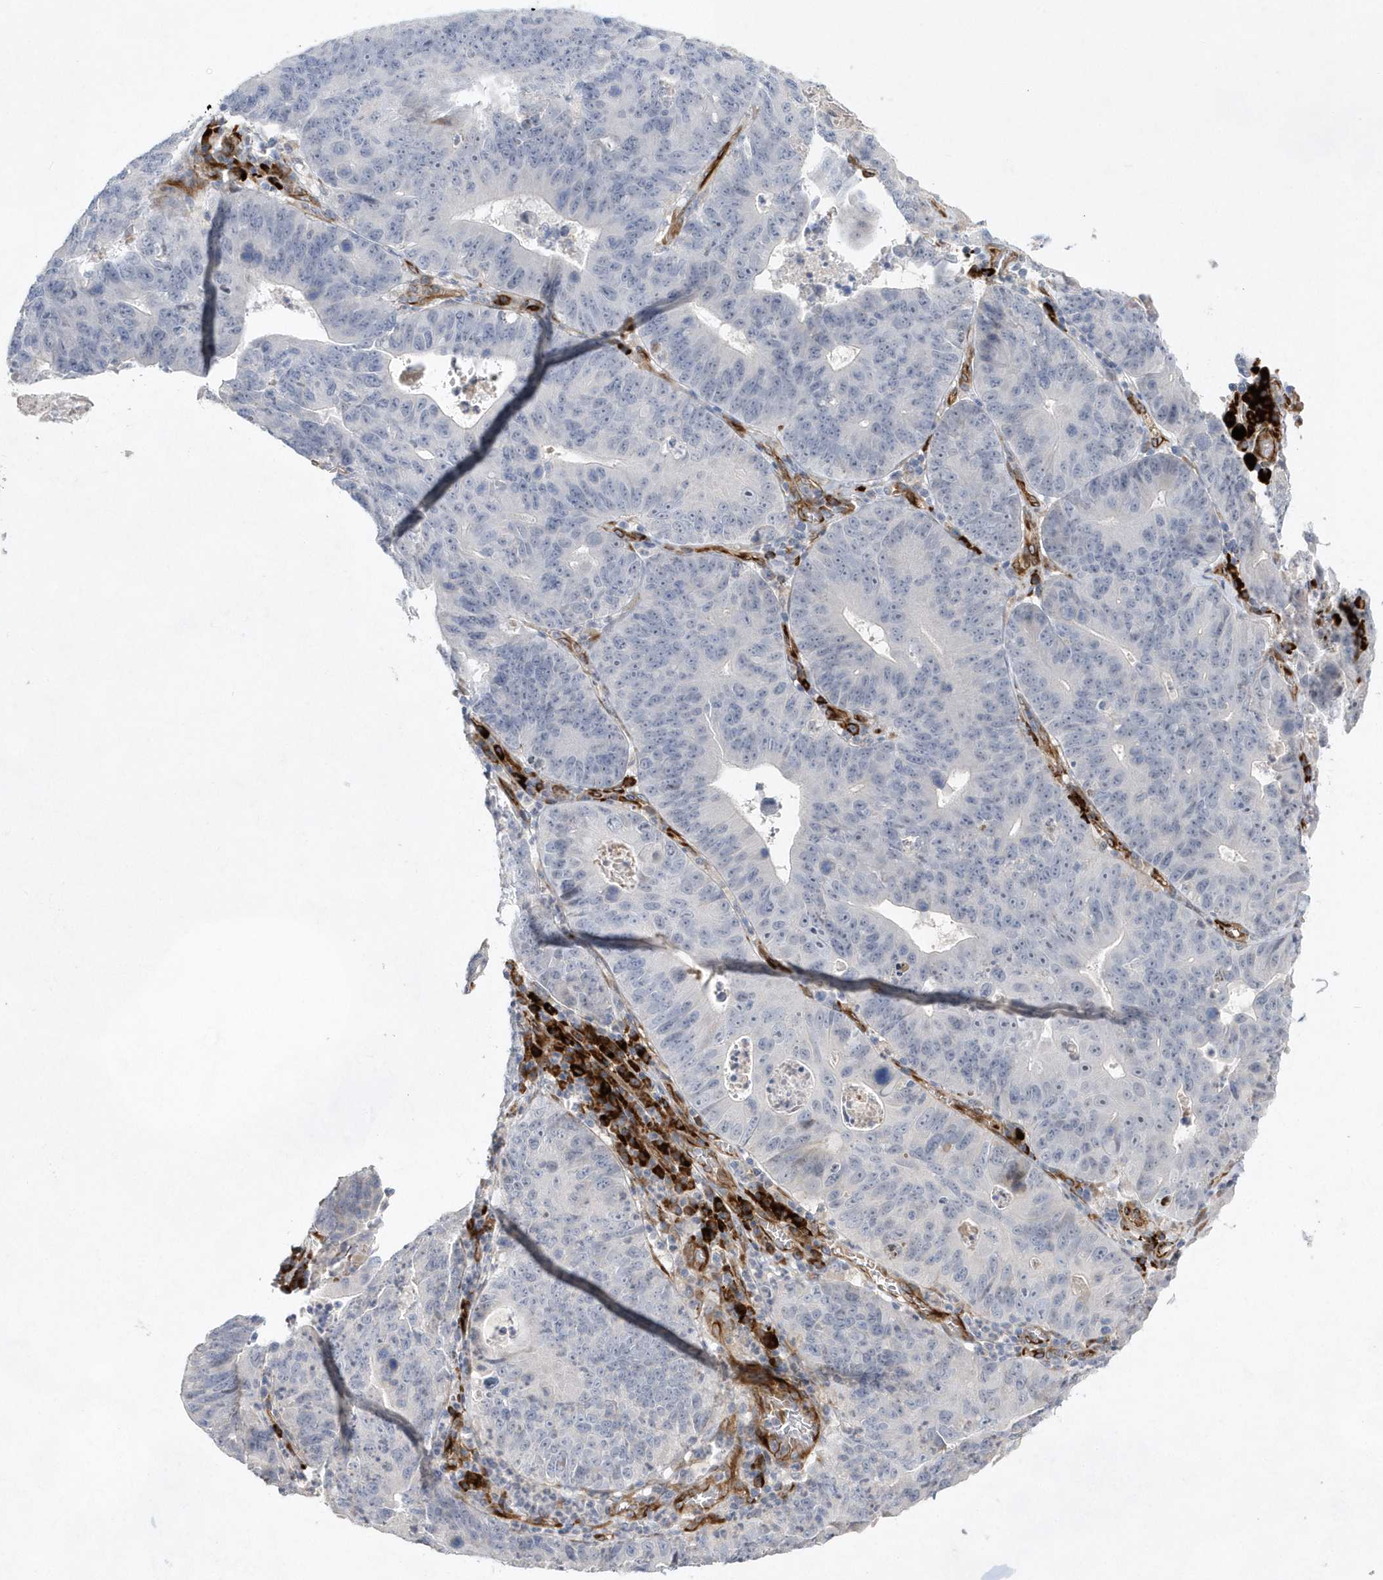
{"staining": {"intensity": "negative", "quantity": "none", "location": "none"}, "tissue": "stomach cancer", "cell_type": "Tumor cells", "image_type": "cancer", "snomed": [{"axis": "morphology", "description": "Adenocarcinoma, NOS"}, {"axis": "topography", "description": "Stomach"}], "caption": "DAB (3,3'-diaminobenzidine) immunohistochemical staining of human stomach adenocarcinoma exhibits no significant expression in tumor cells. Brightfield microscopy of IHC stained with DAB (3,3'-diaminobenzidine) (brown) and hematoxylin (blue), captured at high magnification.", "gene": "TMEM132B", "patient": {"sex": "male", "age": 59}}